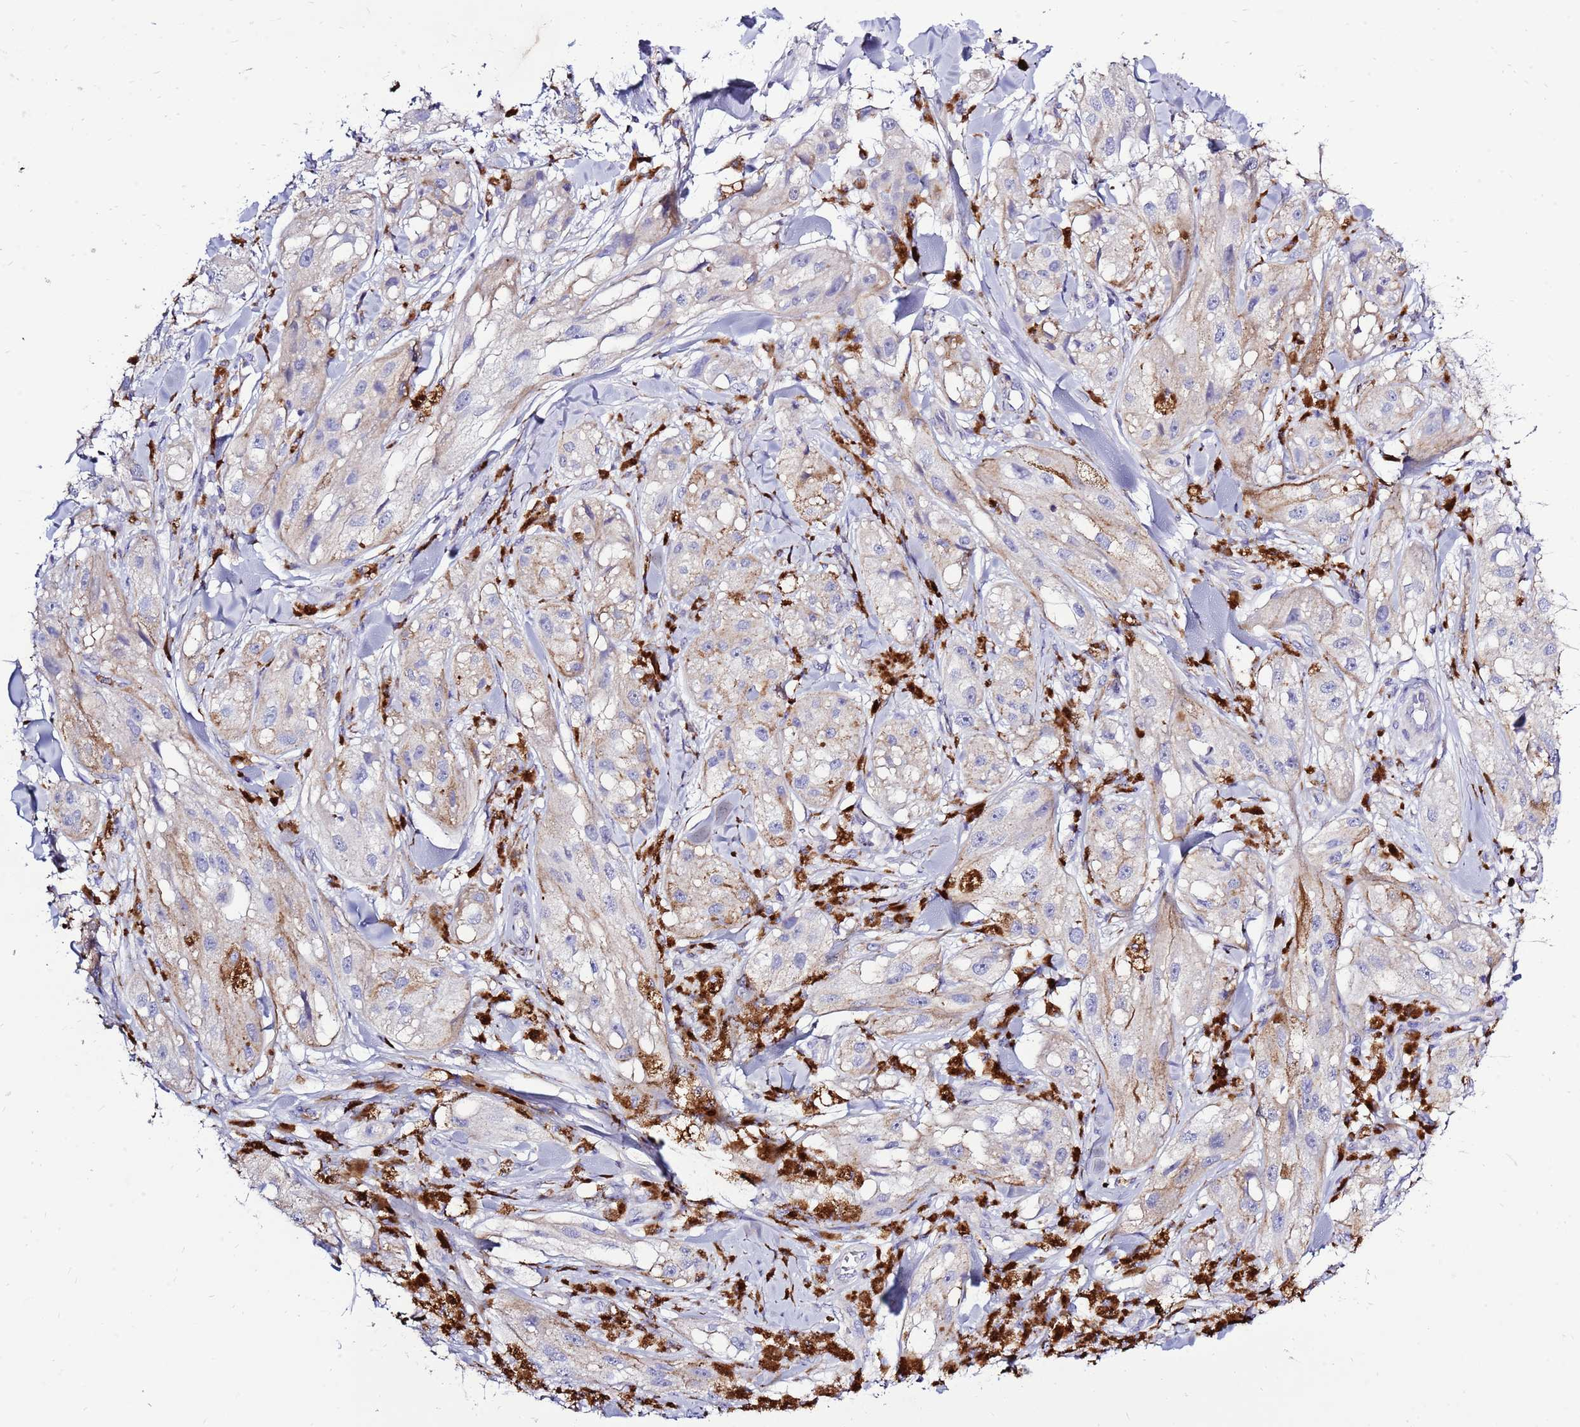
{"staining": {"intensity": "negative", "quantity": "none", "location": "none"}, "tissue": "melanoma", "cell_type": "Tumor cells", "image_type": "cancer", "snomed": [{"axis": "morphology", "description": "Malignant melanoma, NOS"}, {"axis": "topography", "description": "Skin"}], "caption": "This is an immunohistochemistry (IHC) micrograph of malignant melanoma. There is no positivity in tumor cells.", "gene": "IGF1R", "patient": {"sex": "male", "age": 88}}